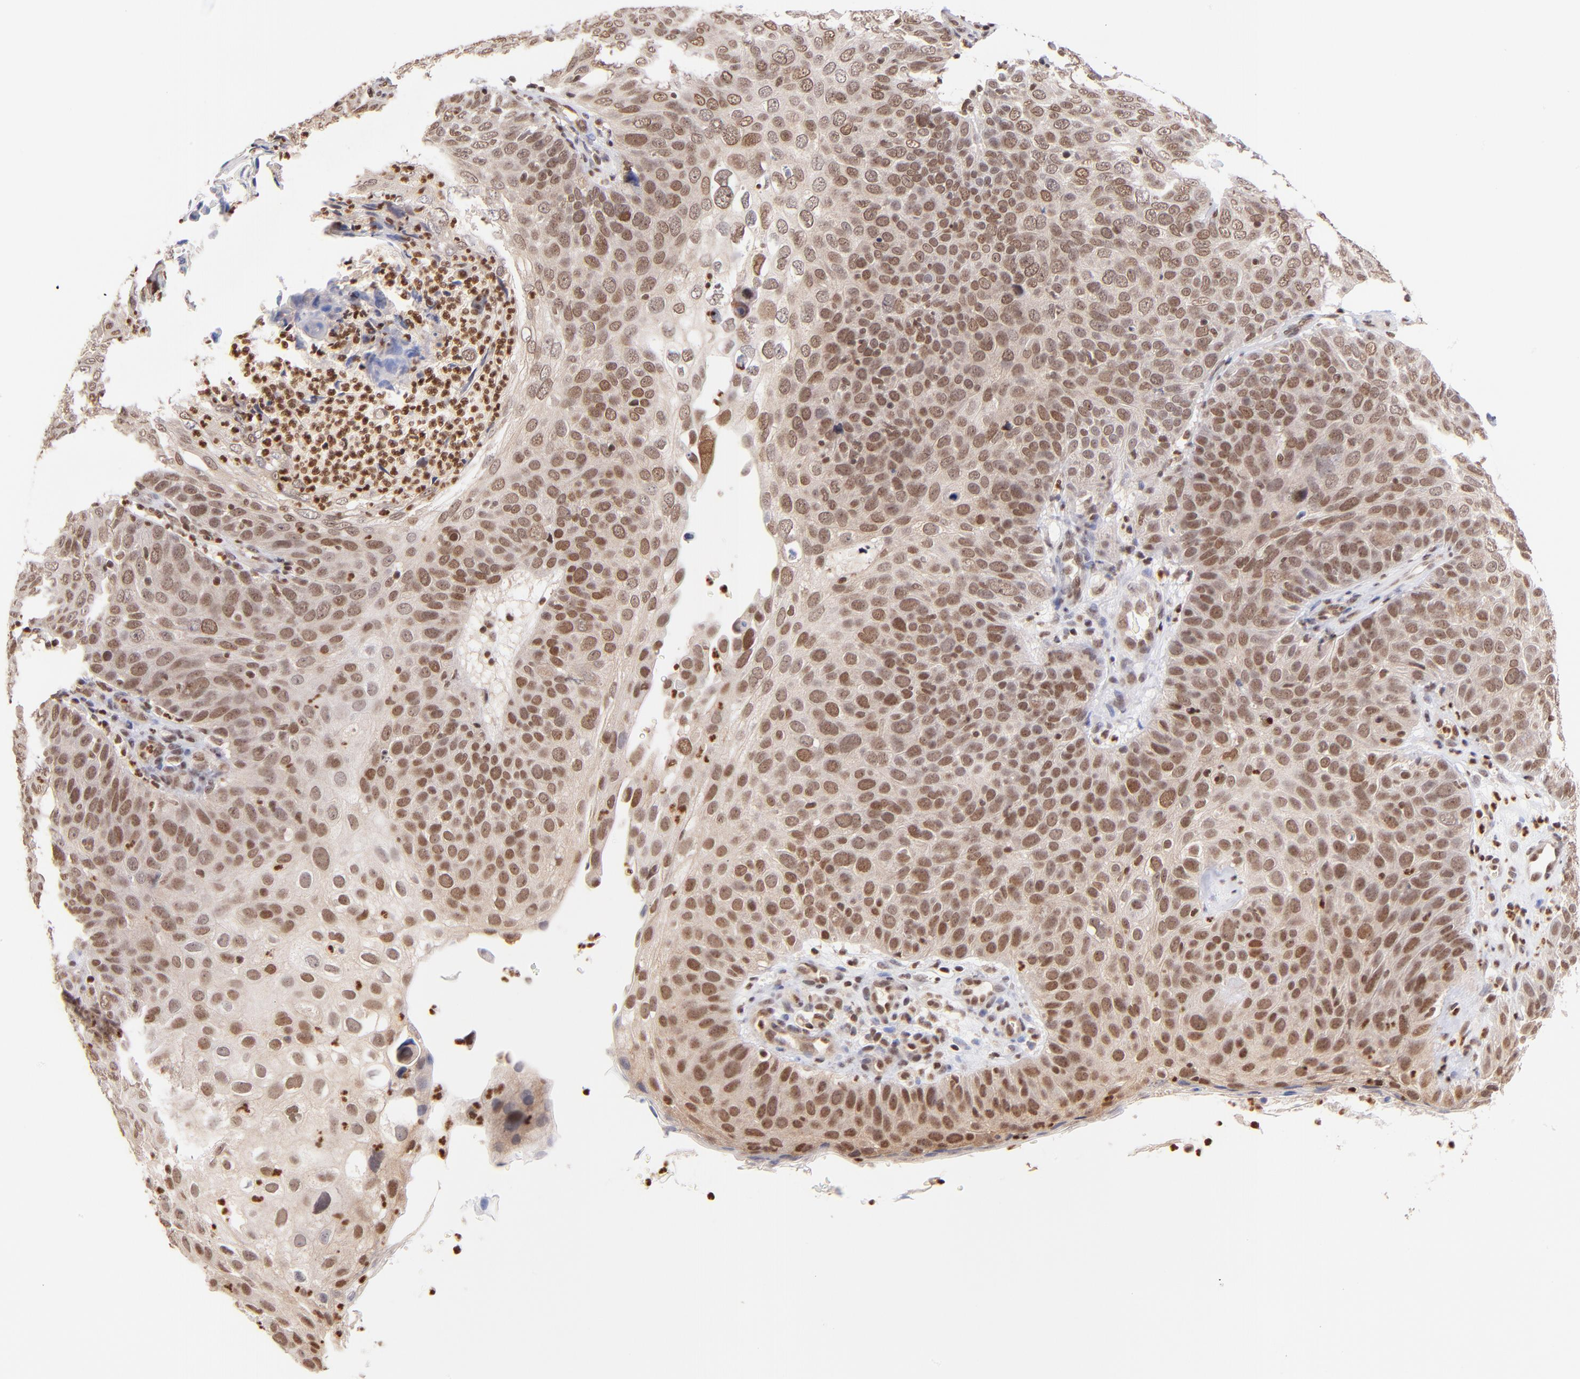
{"staining": {"intensity": "moderate", "quantity": ">75%", "location": "nuclear"}, "tissue": "skin cancer", "cell_type": "Tumor cells", "image_type": "cancer", "snomed": [{"axis": "morphology", "description": "Squamous cell carcinoma, NOS"}, {"axis": "topography", "description": "Skin"}], "caption": "About >75% of tumor cells in human squamous cell carcinoma (skin) demonstrate moderate nuclear protein expression as visualized by brown immunohistochemical staining.", "gene": "WDR25", "patient": {"sex": "male", "age": 87}}